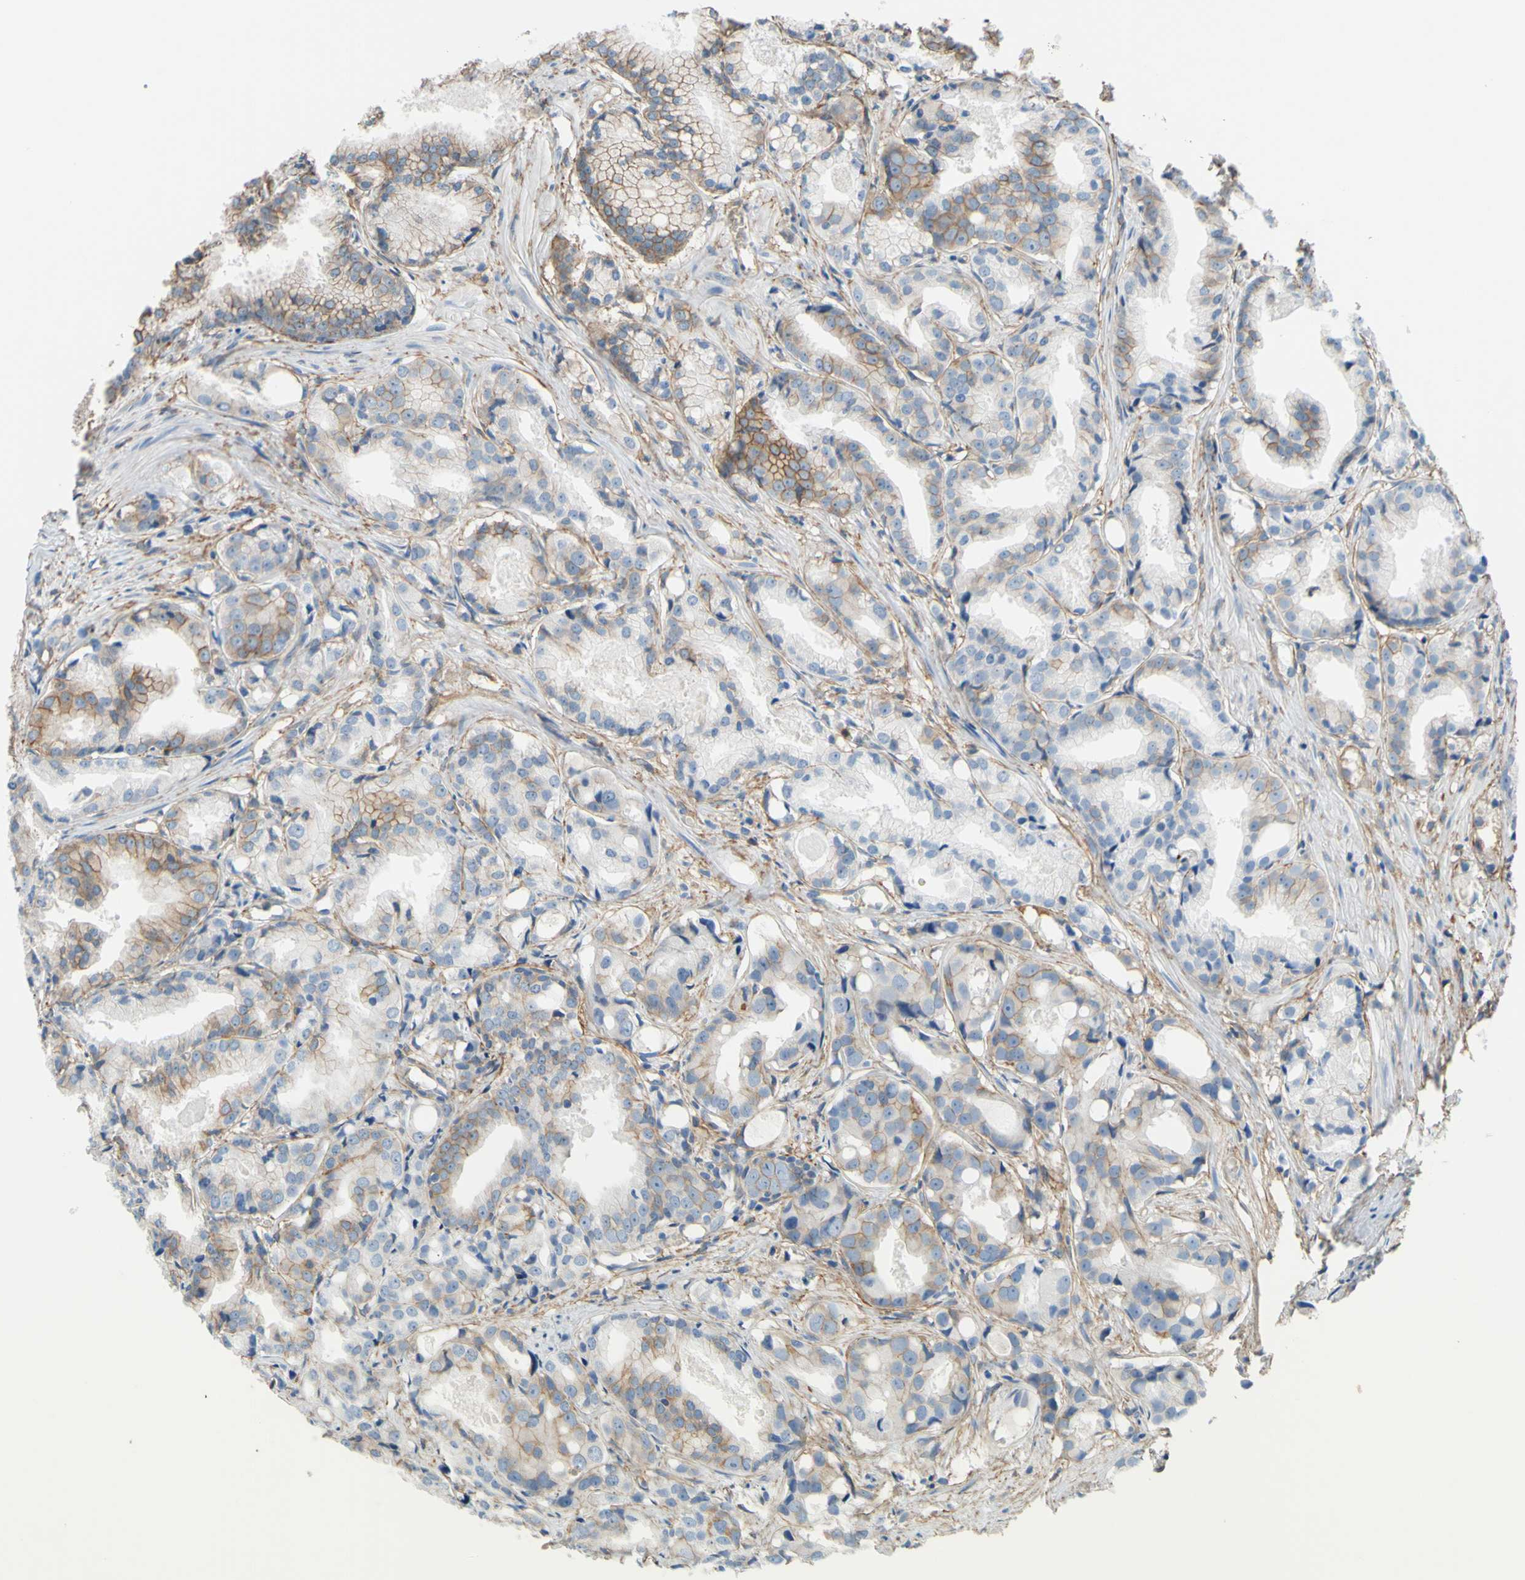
{"staining": {"intensity": "weak", "quantity": "25%-75%", "location": "cytoplasmic/membranous"}, "tissue": "prostate cancer", "cell_type": "Tumor cells", "image_type": "cancer", "snomed": [{"axis": "morphology", "description": "Adenocarcinoma, Low grade"}, {"axis": "topography", "description": "Prostate"}], "caption": "An image of human prostate cancer stained for a protein demonstrates weak cytoplasmic/membranous brown staining in tumor cells.", "gene": "ADD1", "patient": {"sex": "male", "age": 72}}